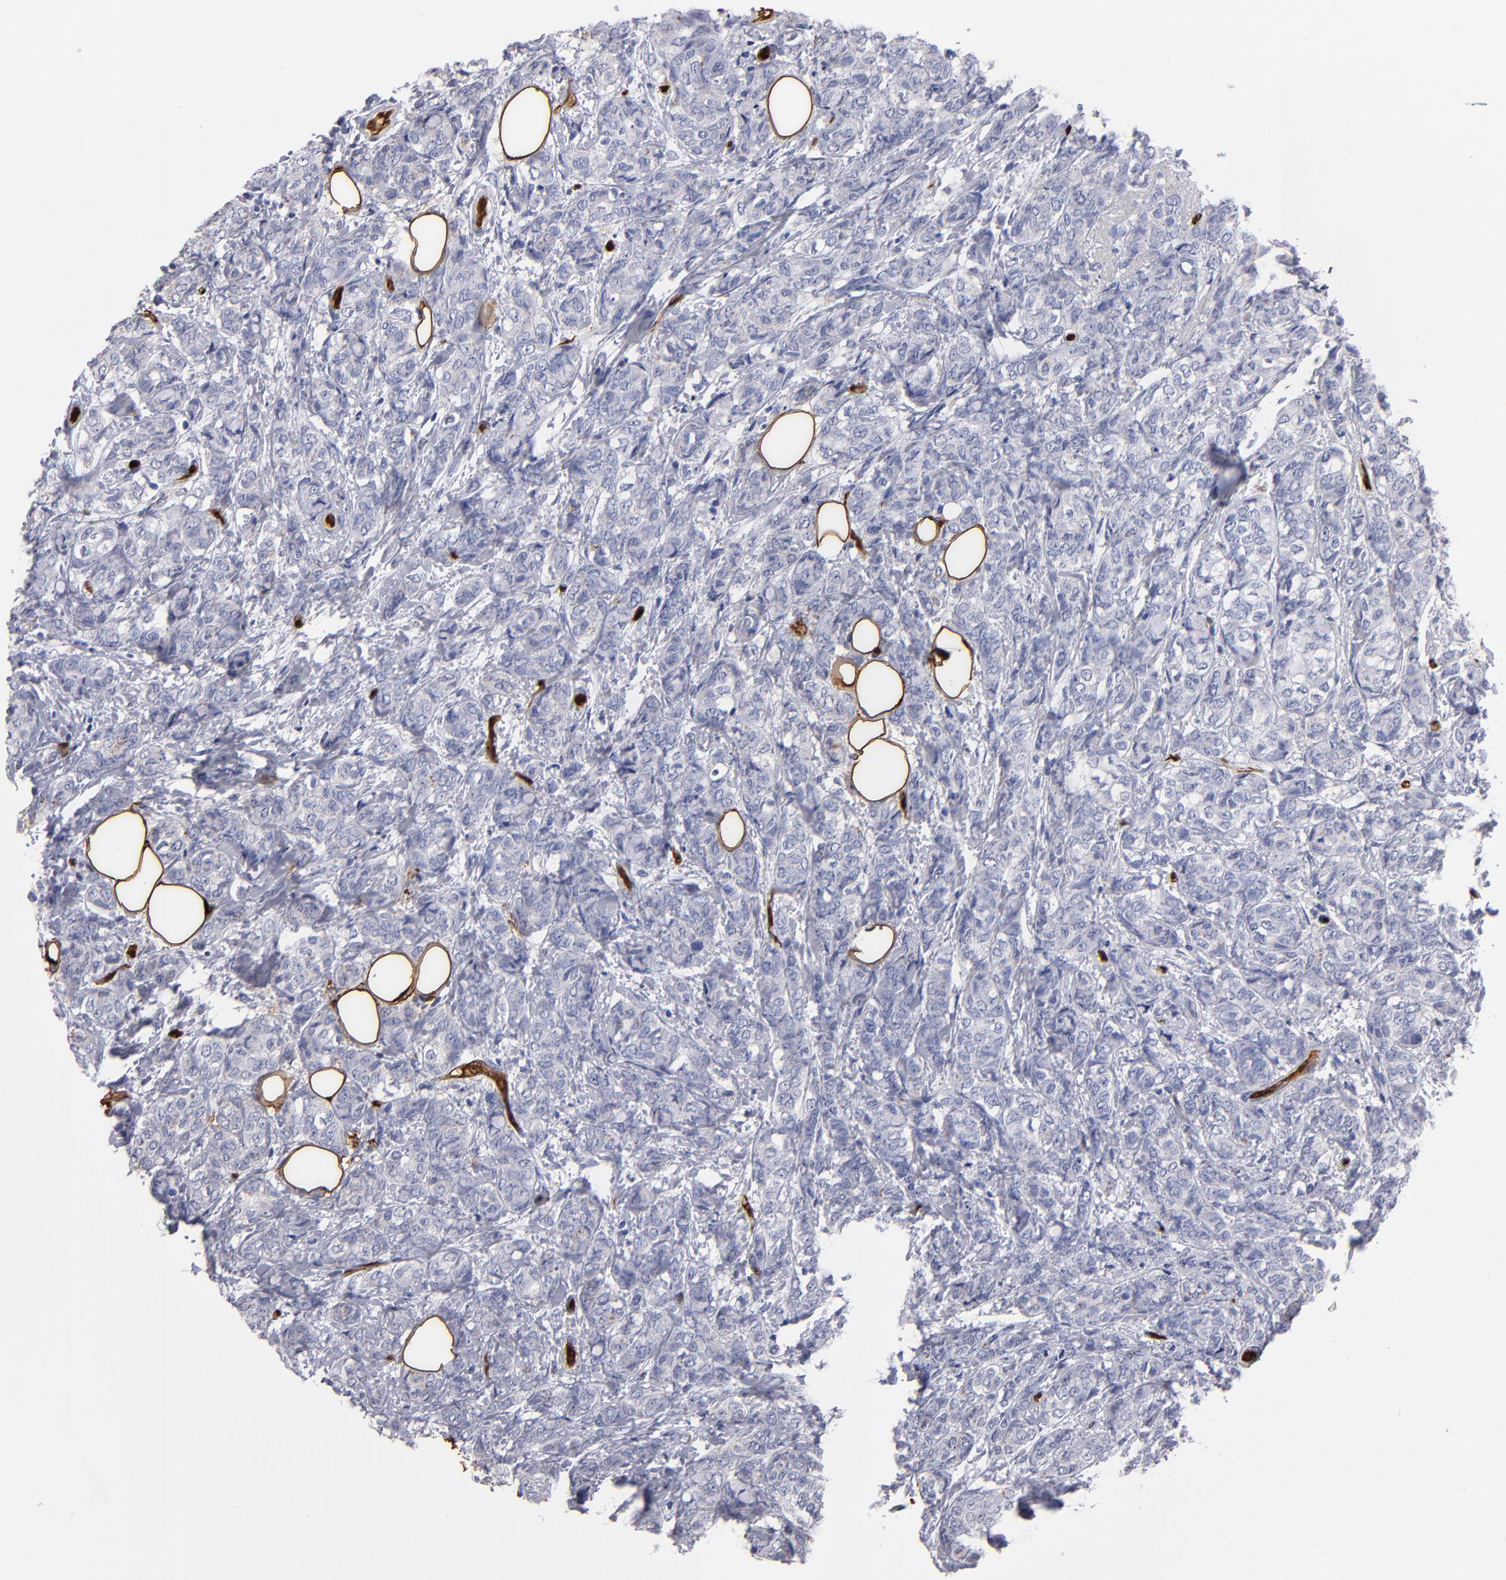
{"staining": {"intensity": "negative", "quantity": "none", "location": "none"}, "tissue": "breast cancer", "cell_type": "Tumor cells", "image_type": "cancer", "snomed": [{"axis": "morphology", "description": "Lobular carcinoma"}, {"axis": "topography", "description": "Breast"}], "caption": "DAB immunohistochemical staining of breast lobular carcinoma shows no significant positivity in tumor cells.", "gene": "FABP4", "patient": {"sex": "female", "age": 60}}